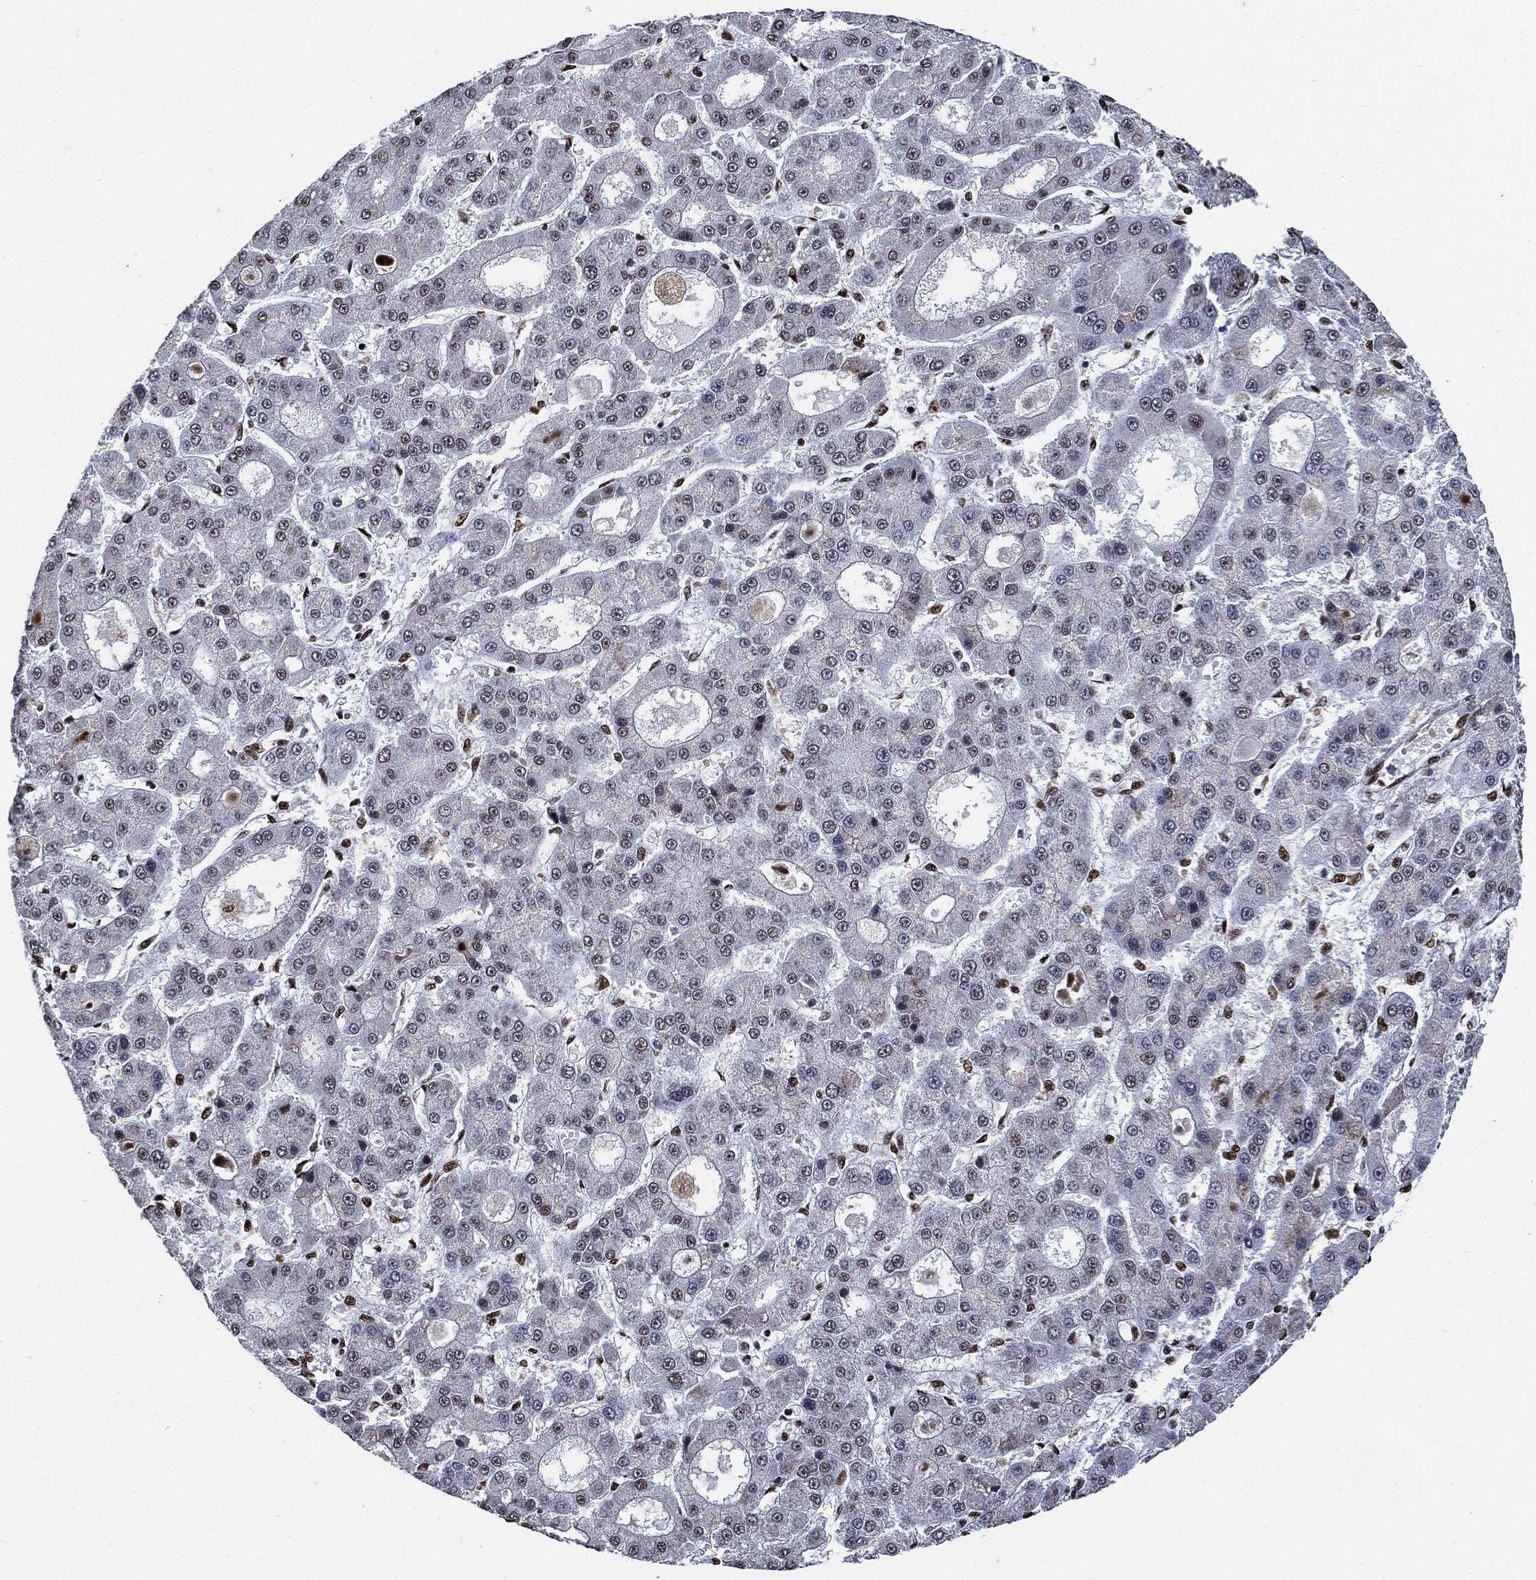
{"staining": {"intensity": "moderate", "quantity": "<25%", "location": "nuclear"}, "tissue": "liver cancer", "cell_type": "Tumor cells", "image_type": "cancer", "snomed": [{"axis": "morphology", "description": "Carcinoma, Hepatocellular, NOS"}, {"axis": "topography", "description": "Liver"}], "caption": "A low amount of moderate nuclear positivity is seen in about <25% of tumor cells in liver hepatocellular carcinoma tissue.", "gene": "RECQL", "patient": {"sex": "male", "age": 70}}